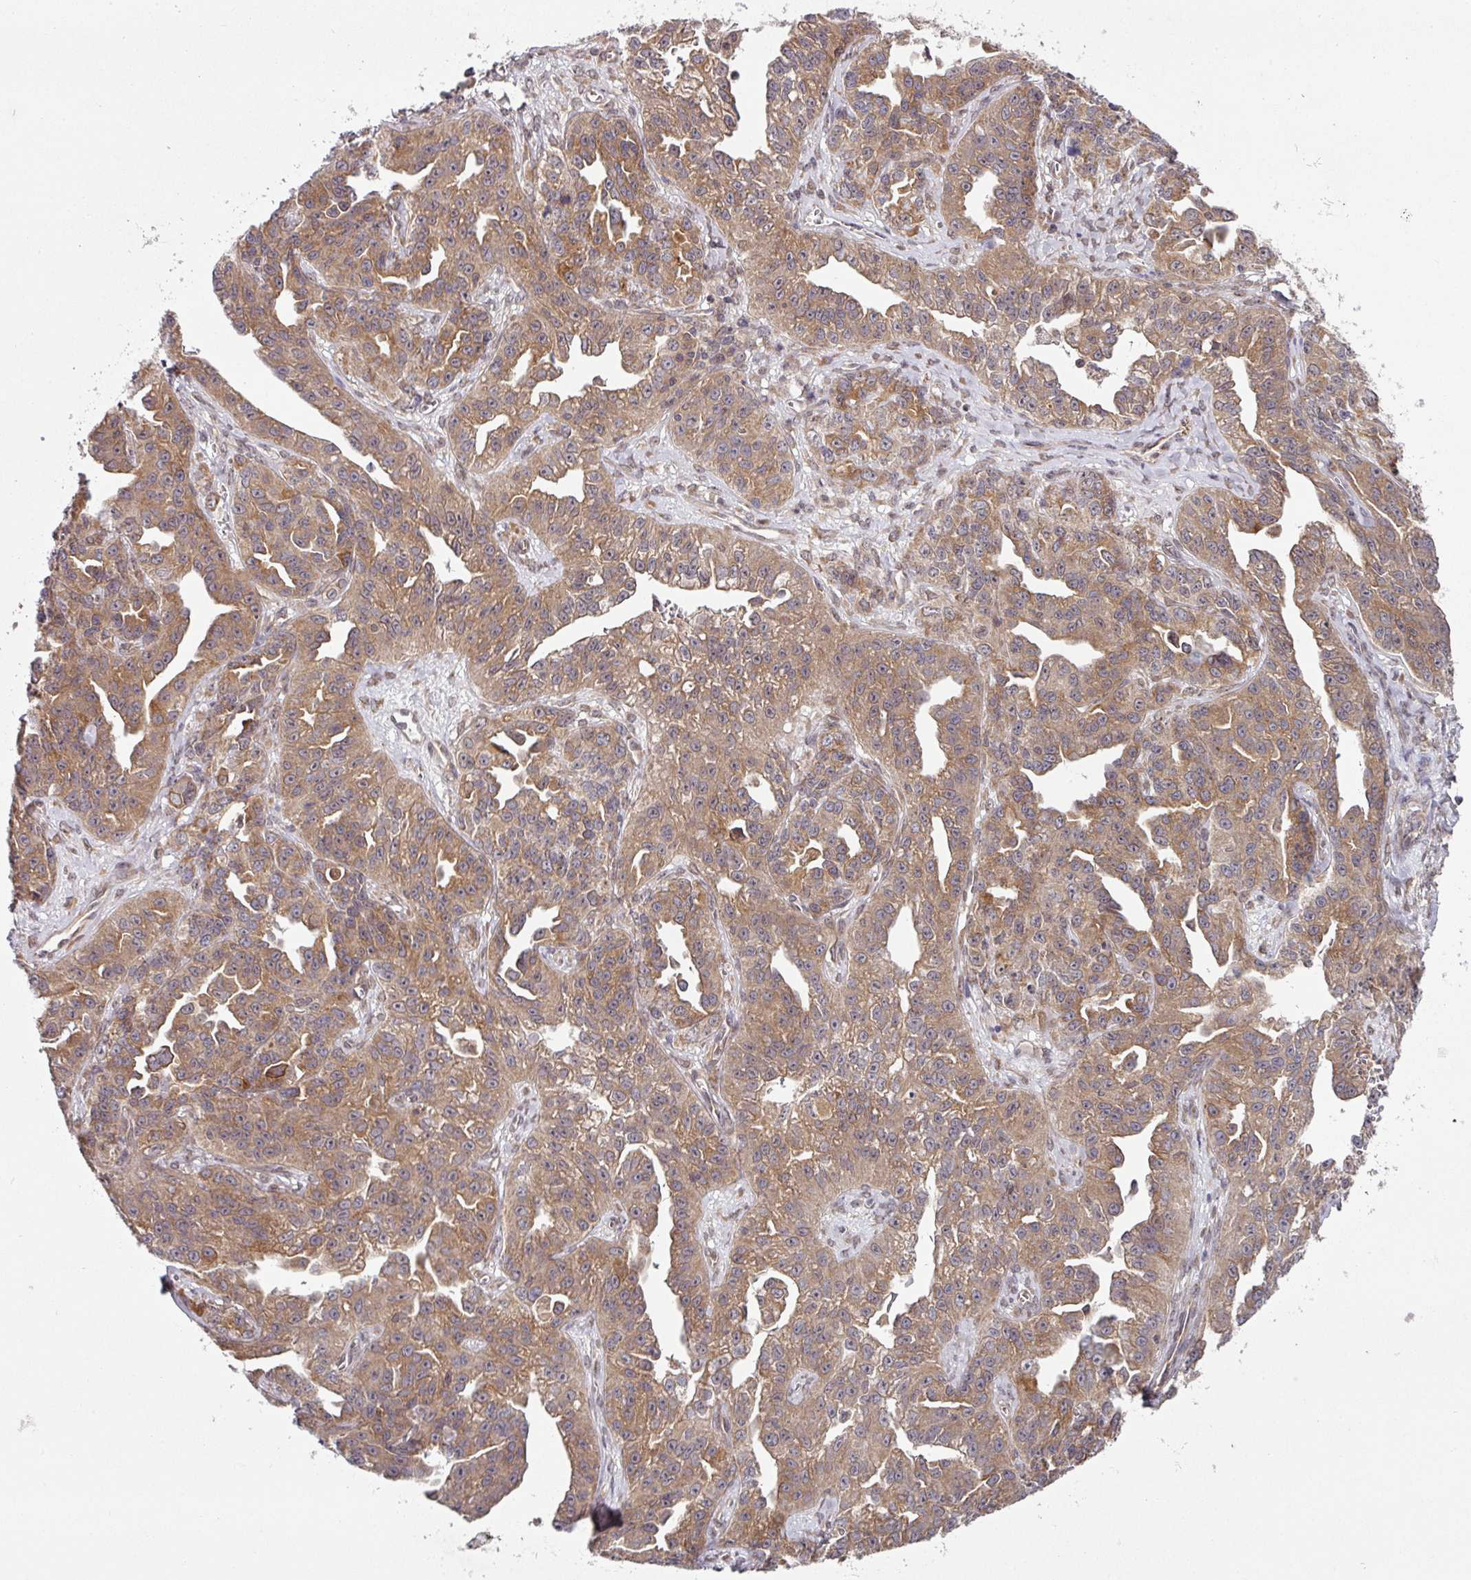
{"staining": {"intensity": "moderate", "quantity": ">75%", "location": "cytoplasmic/membranous"}, "tissue": "ovarian cancer", "cell_type": "Tumor cells", "image_type": "cancer", "snomed": [{"axis": "morphology", "description": "Cystadenocarcinoma, serous, NOS"}, {"axis": "topography", "description": "Ovary"}], "caption": "Moderate cytoplasmic/membranous positivity is identified in approximately >75% of tumor cells in ovarian cancer.", "gene": "CAMLG", "patient": {"sex": "female", "age": 75}}